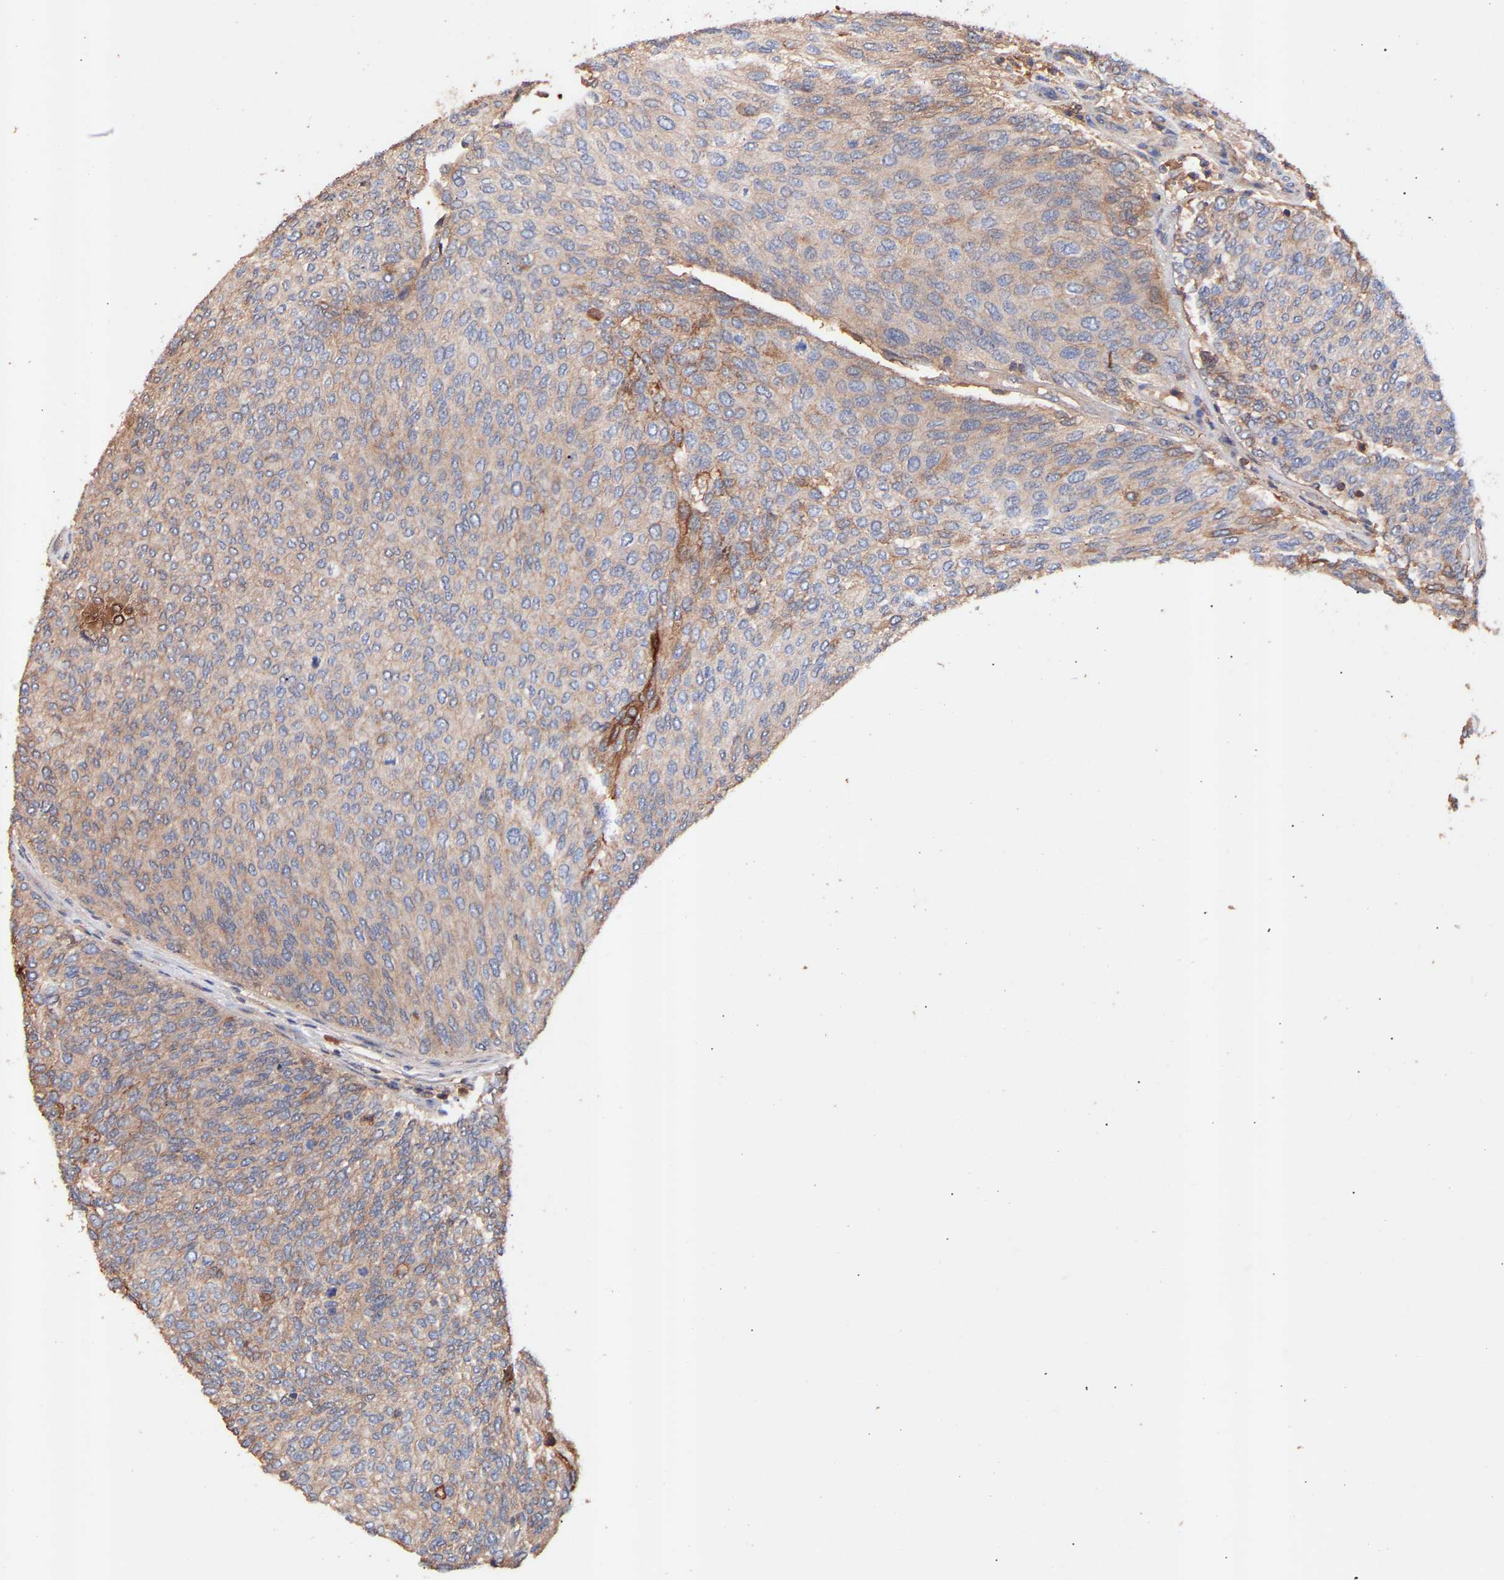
{"staining": {"intensity": "moderate", "quantity": "<25%", "location": "cytoplasmic/membranous"}, "tissue": "urothelial cancer", "cell_type": "Tumor cells", "image_type": "cancer", "snomed": [{"axis": "morphology", "description": "Urothelial carcinoma, Low grade"}, {"axis": "topography", "description": "Urinary bladder"}], "caption": "Human urothelial cancer stained with a protein marker shows moderate staining in tumor cells.", "gene": "TMEM268", "patient": {"sex": "female", "age": 79}}